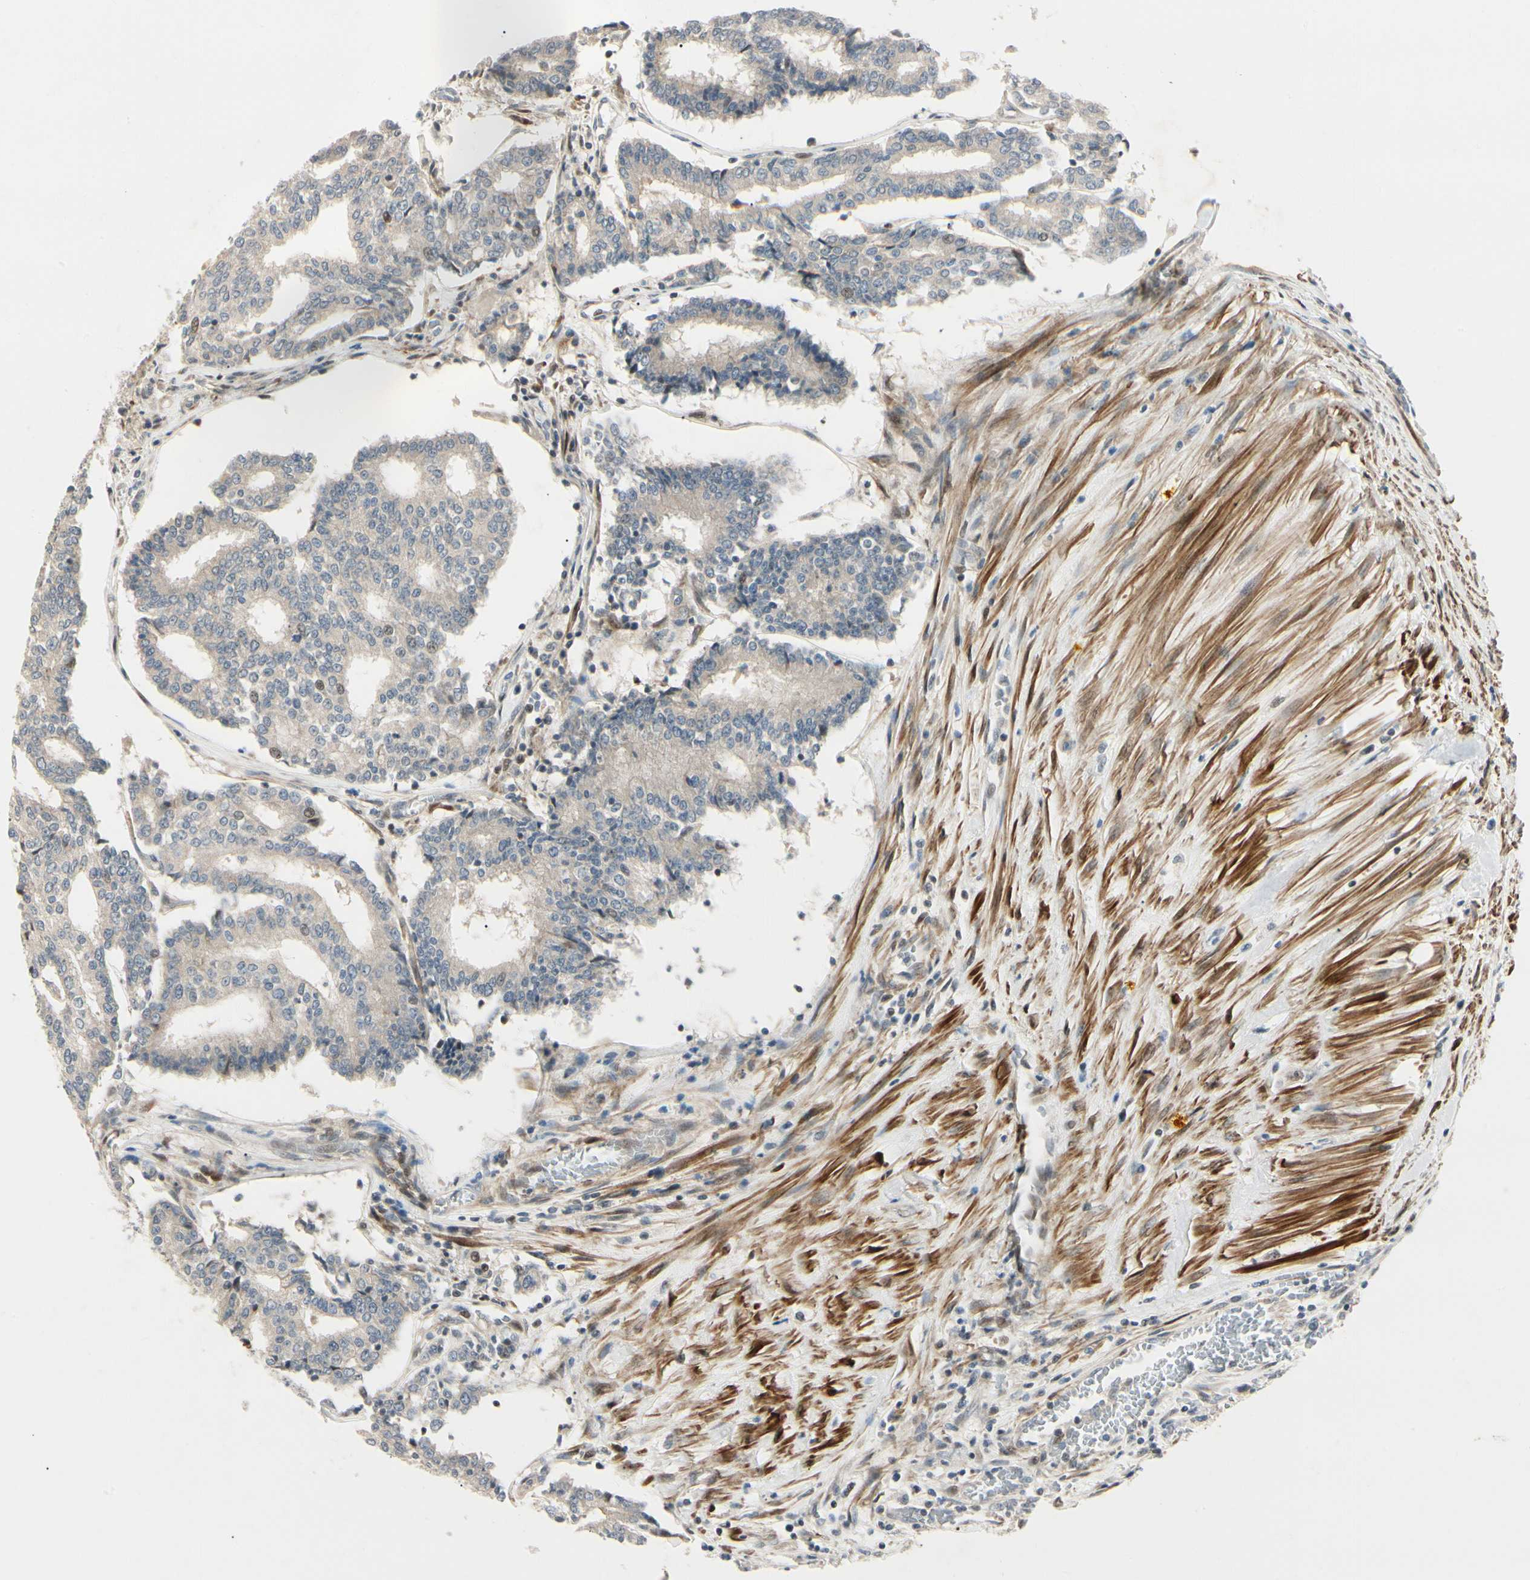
{"staining": {"intensity": "weak", "quantity": ">75%", "location": "cytoplasmic/membranous"}, "tissue": "prostate cancer", "cell_type": "Tumor cells", "image_type": "cancer", "snomed": [{"axis": "morphology", "description": "Adenocarcinoma, High grade"}, {"axis": "topography", "description": "Prostate"}], "caption": "Adenocarcinoma (high-grade) (prostate) stained for a protein (brown) reveals weak cytoplasmic/membranous positive staining in about >75% of tumor cells.", "gene": "P4HA3", "patient": {"sex": "male", "age": 55}}